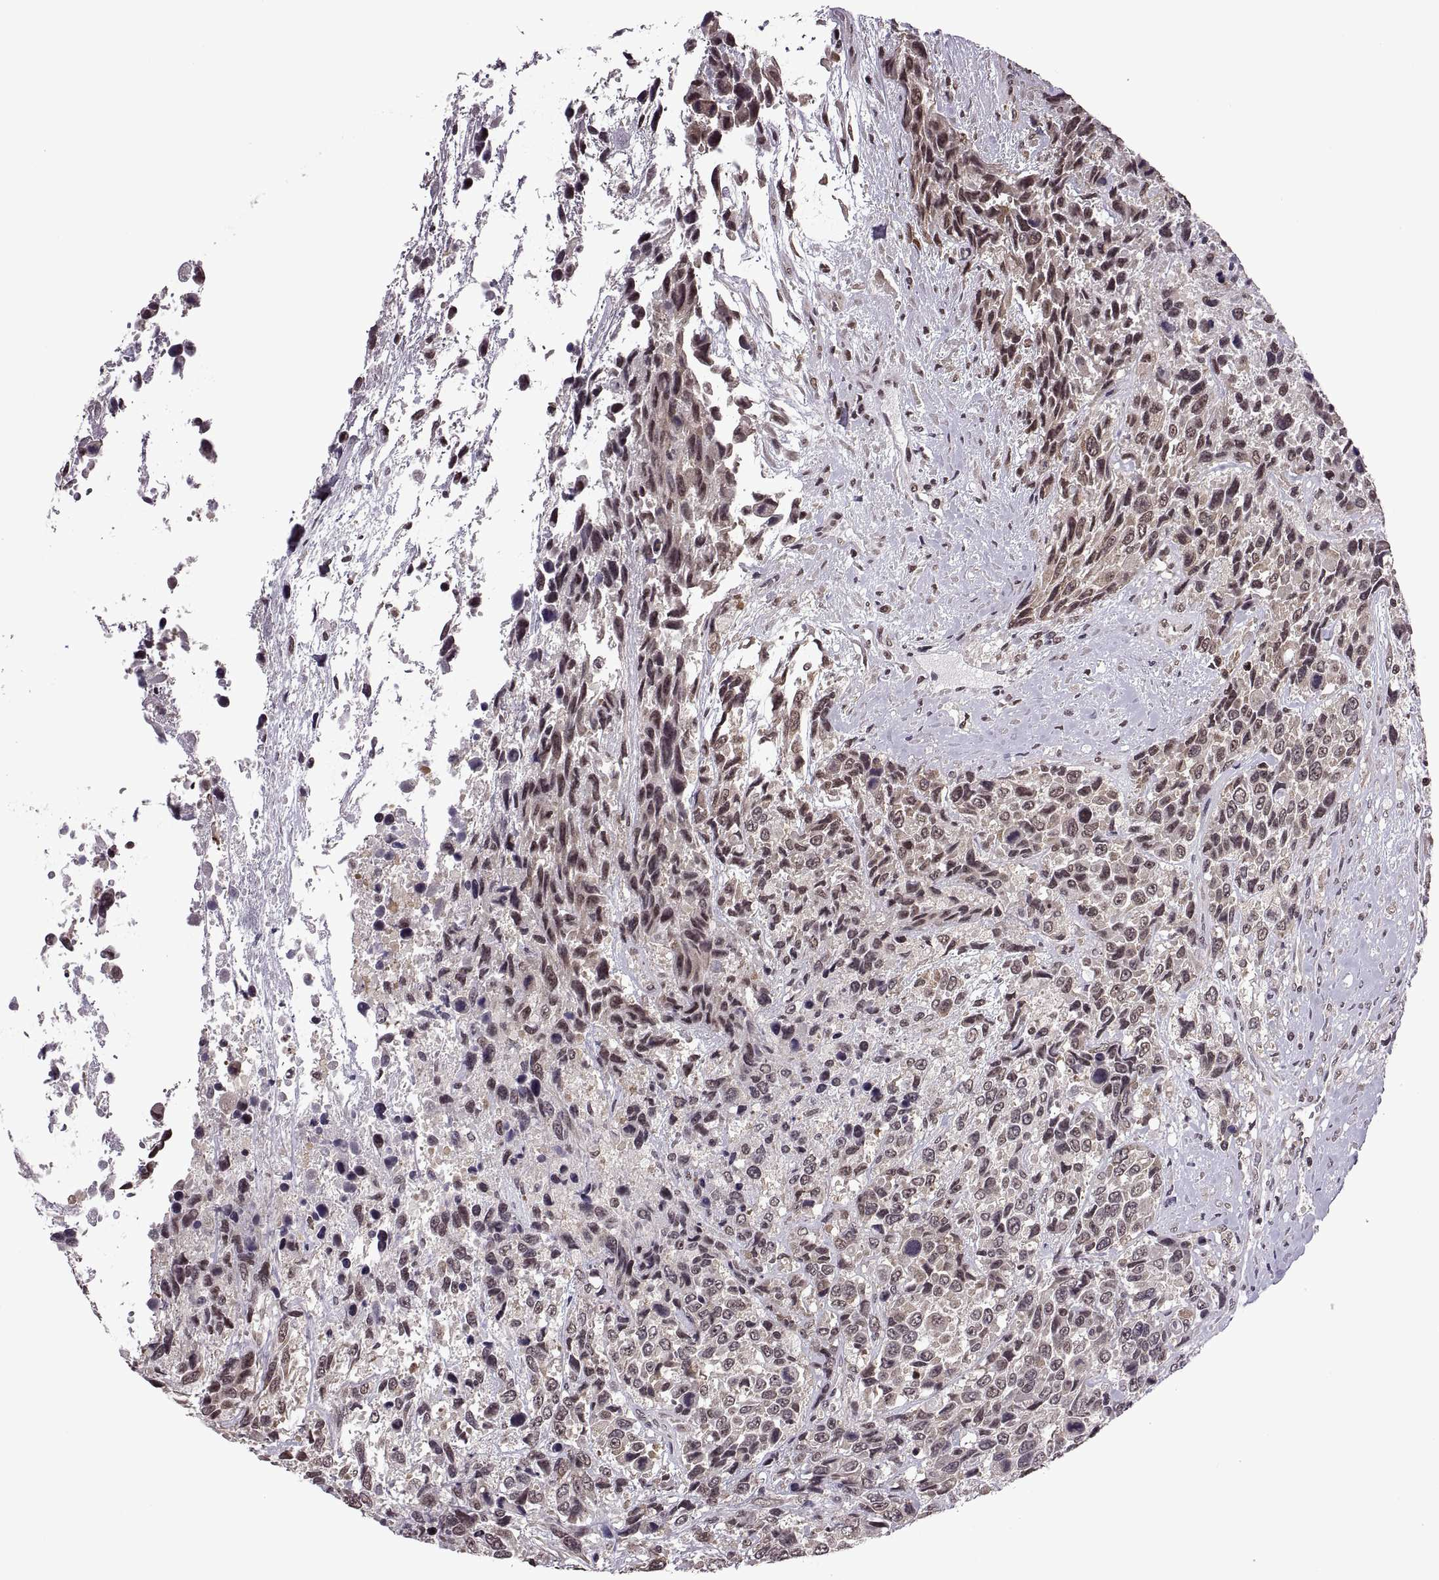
{"staining": {"intensity": "negative", "quantity": "none", "location": "none"}, "tissue": "urothelial cancer", "cell_type": "Tumor cells", "image_type": "cancer", "snomed": [{"axis": "morphology", "description": "Urothelial carcinoma, High grade"}, {"axis": "topography", "description": "Urinary bladder"}], "caption": "Immunohistochemistry image of neoplastic tissue: high-grade urothelial carcinoma stained with DAB (3,3'-diaminobenzidine) reveals no significant protein positivity in tumor cells.", "gene": "INTS3", "patient": {"sex": "female", "age": 70}}